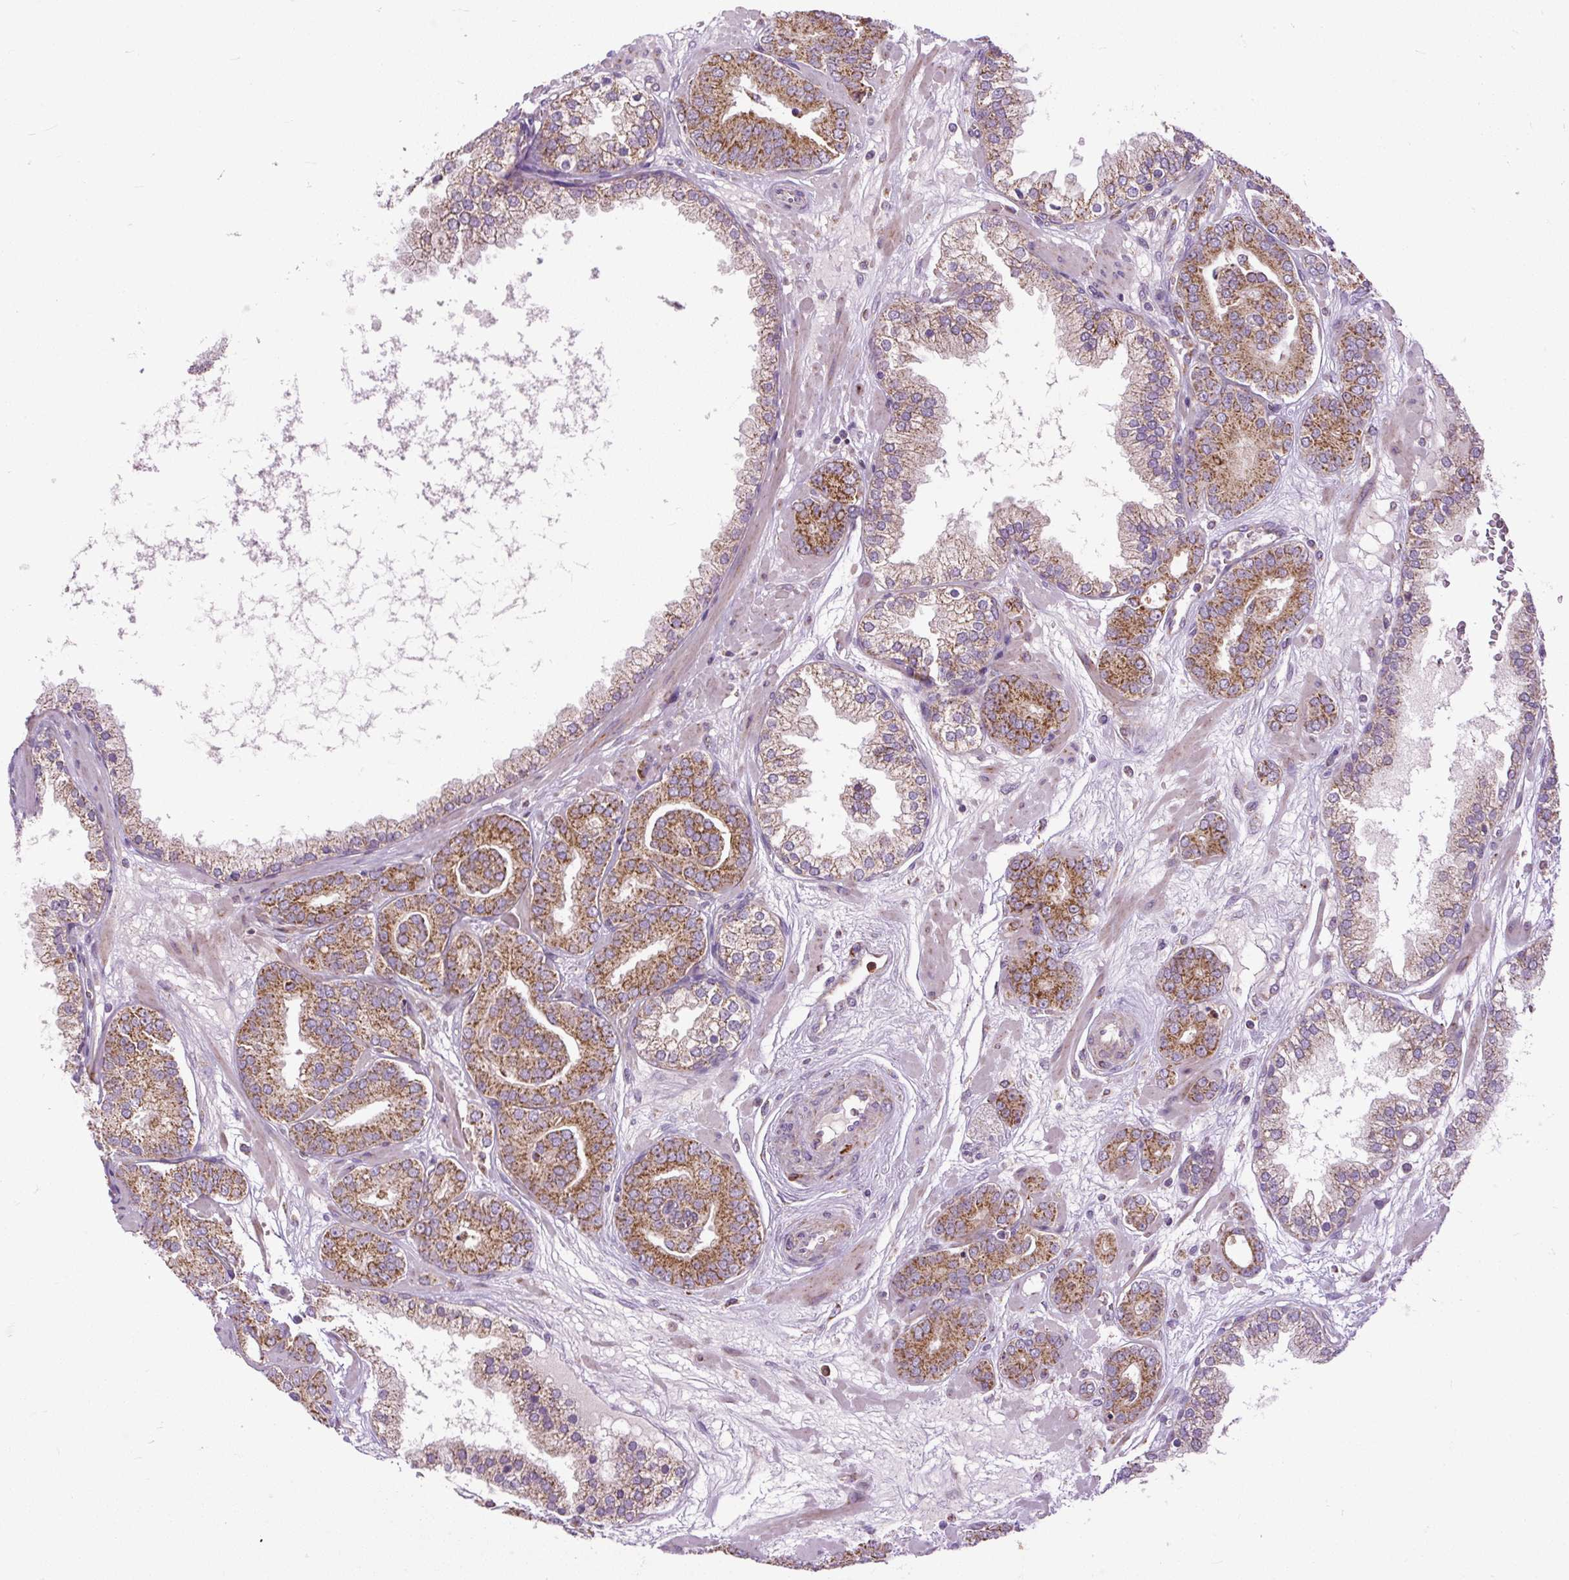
{"staining": {"intensity": "moderate", "quantity": ">75%", "location": "cytoplasmic/membranous"}, "tissue": "prostate cancer", "cell_type": "Tumor cells", "image_type": "cancer", "snomed": [{"axis": "morphology", "description": "Adenocarcinoma, High grade"}, {"axis": "topography", "description": "Prostate"}], "caption": "Immunohistochemistry (IHC) micrograph of neoplastic tissue: human prostate cancer (adenocarcinoma (high-grade)) stained using immunohistochemistry demonstrates medium levels of moderate protein expression localized specifically in the cytoplasmic/membranous of tumor cells, appearing as a cytoplasmic/membranous brown color.", "gene": "TM2D3", "patient": {"sex": "male", "age": 66}}